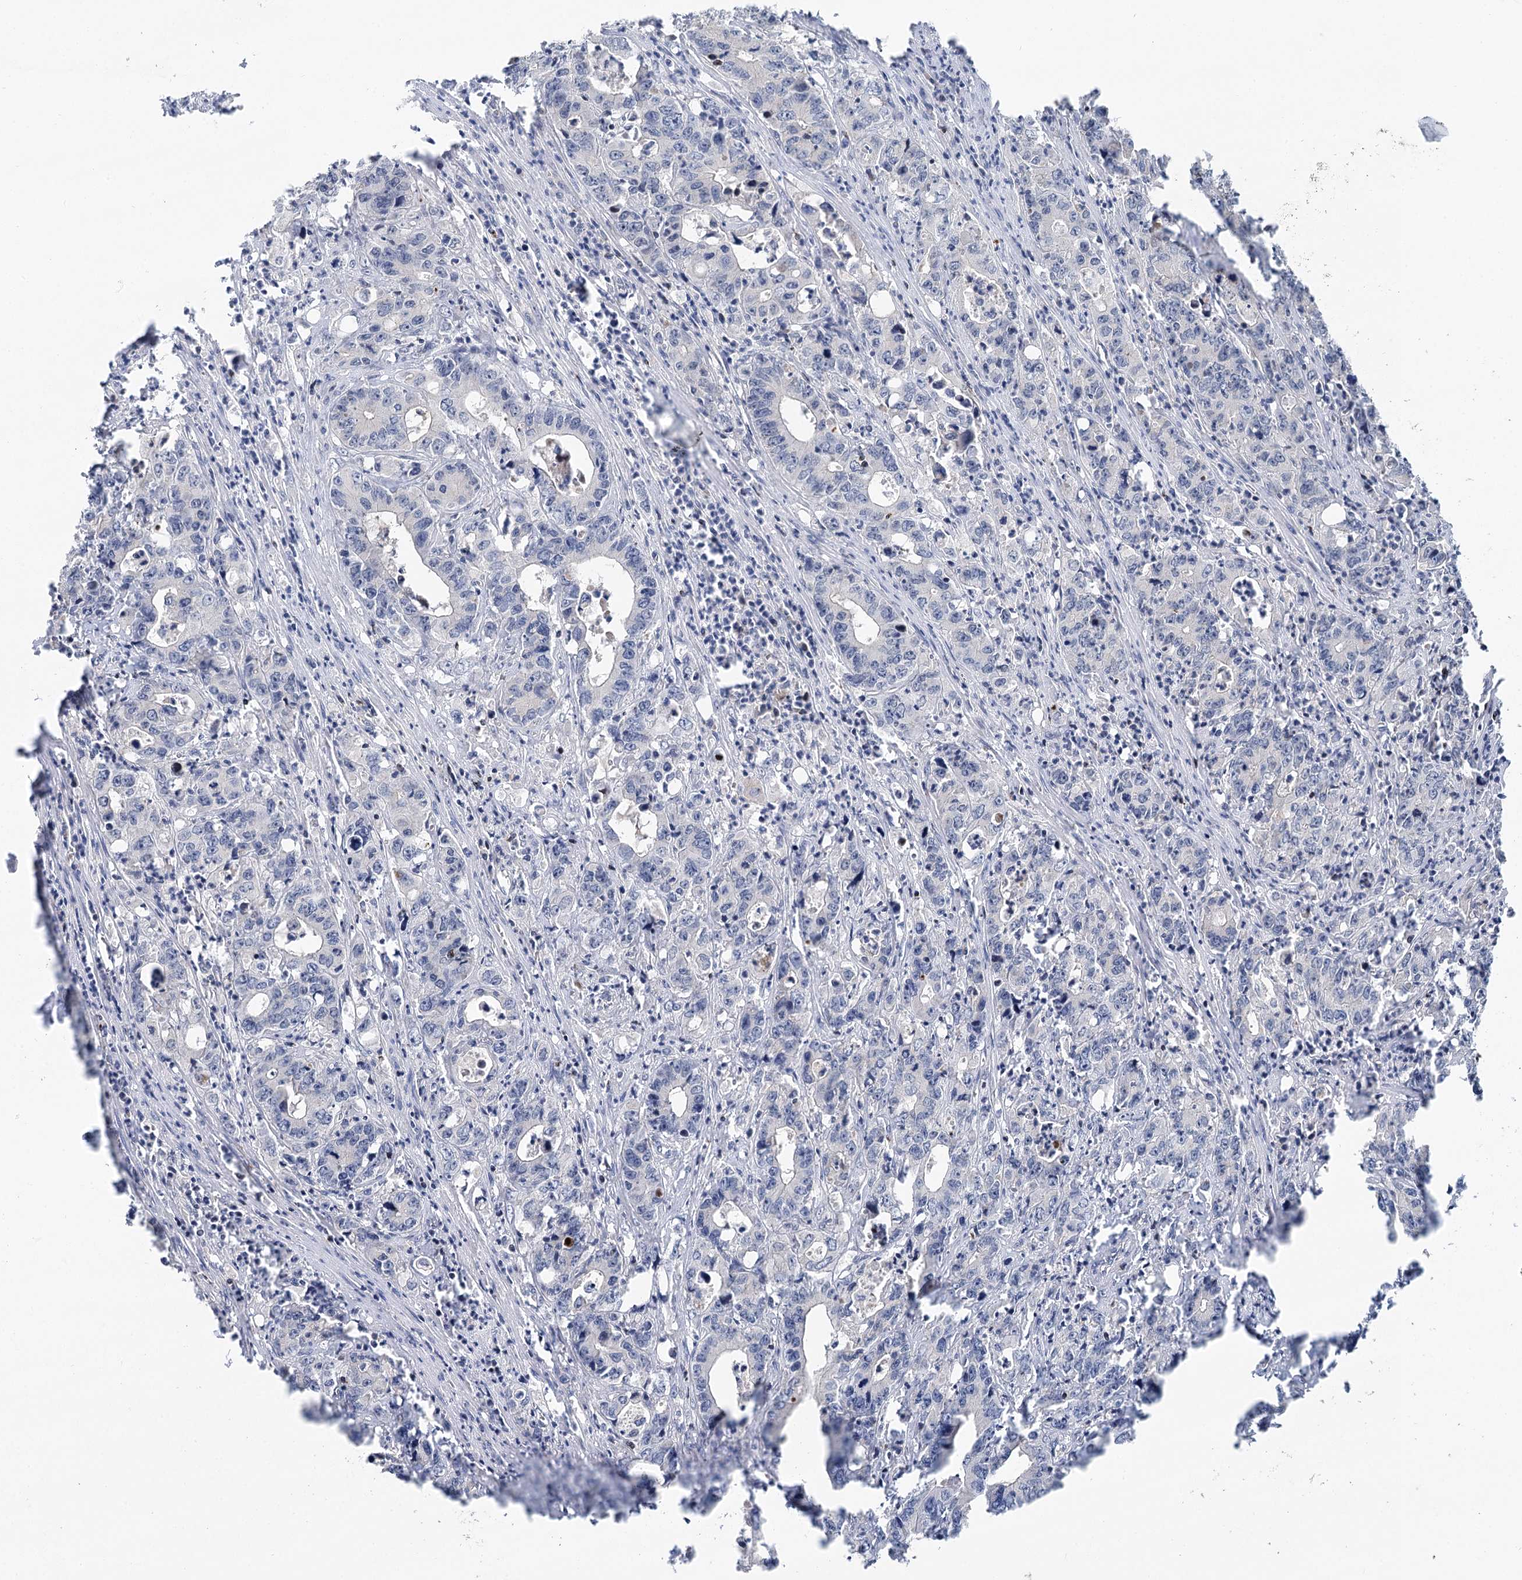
{"staining": {"intensity": "negative", "quantity": "none", "location": "none"}, "tissue": "colorectal cancer", "cell_type": "Tumor cells", "image_type": "cancer", "snomed": [{"axis": "morphology", "description": "Adenocarcinoma, NOS"}, {"axis": "topography", "description": "Colon"}], "caption": "Immunohistochemical staining of adenocarcinoma (colorectal) demonstrates no significant staining in tumor cells. (Immunohistochemistry (ihc), brightfield microscopy, high magnification).", "gene": "CCSER2", "patient": {"sex": "female", "age": 75}}